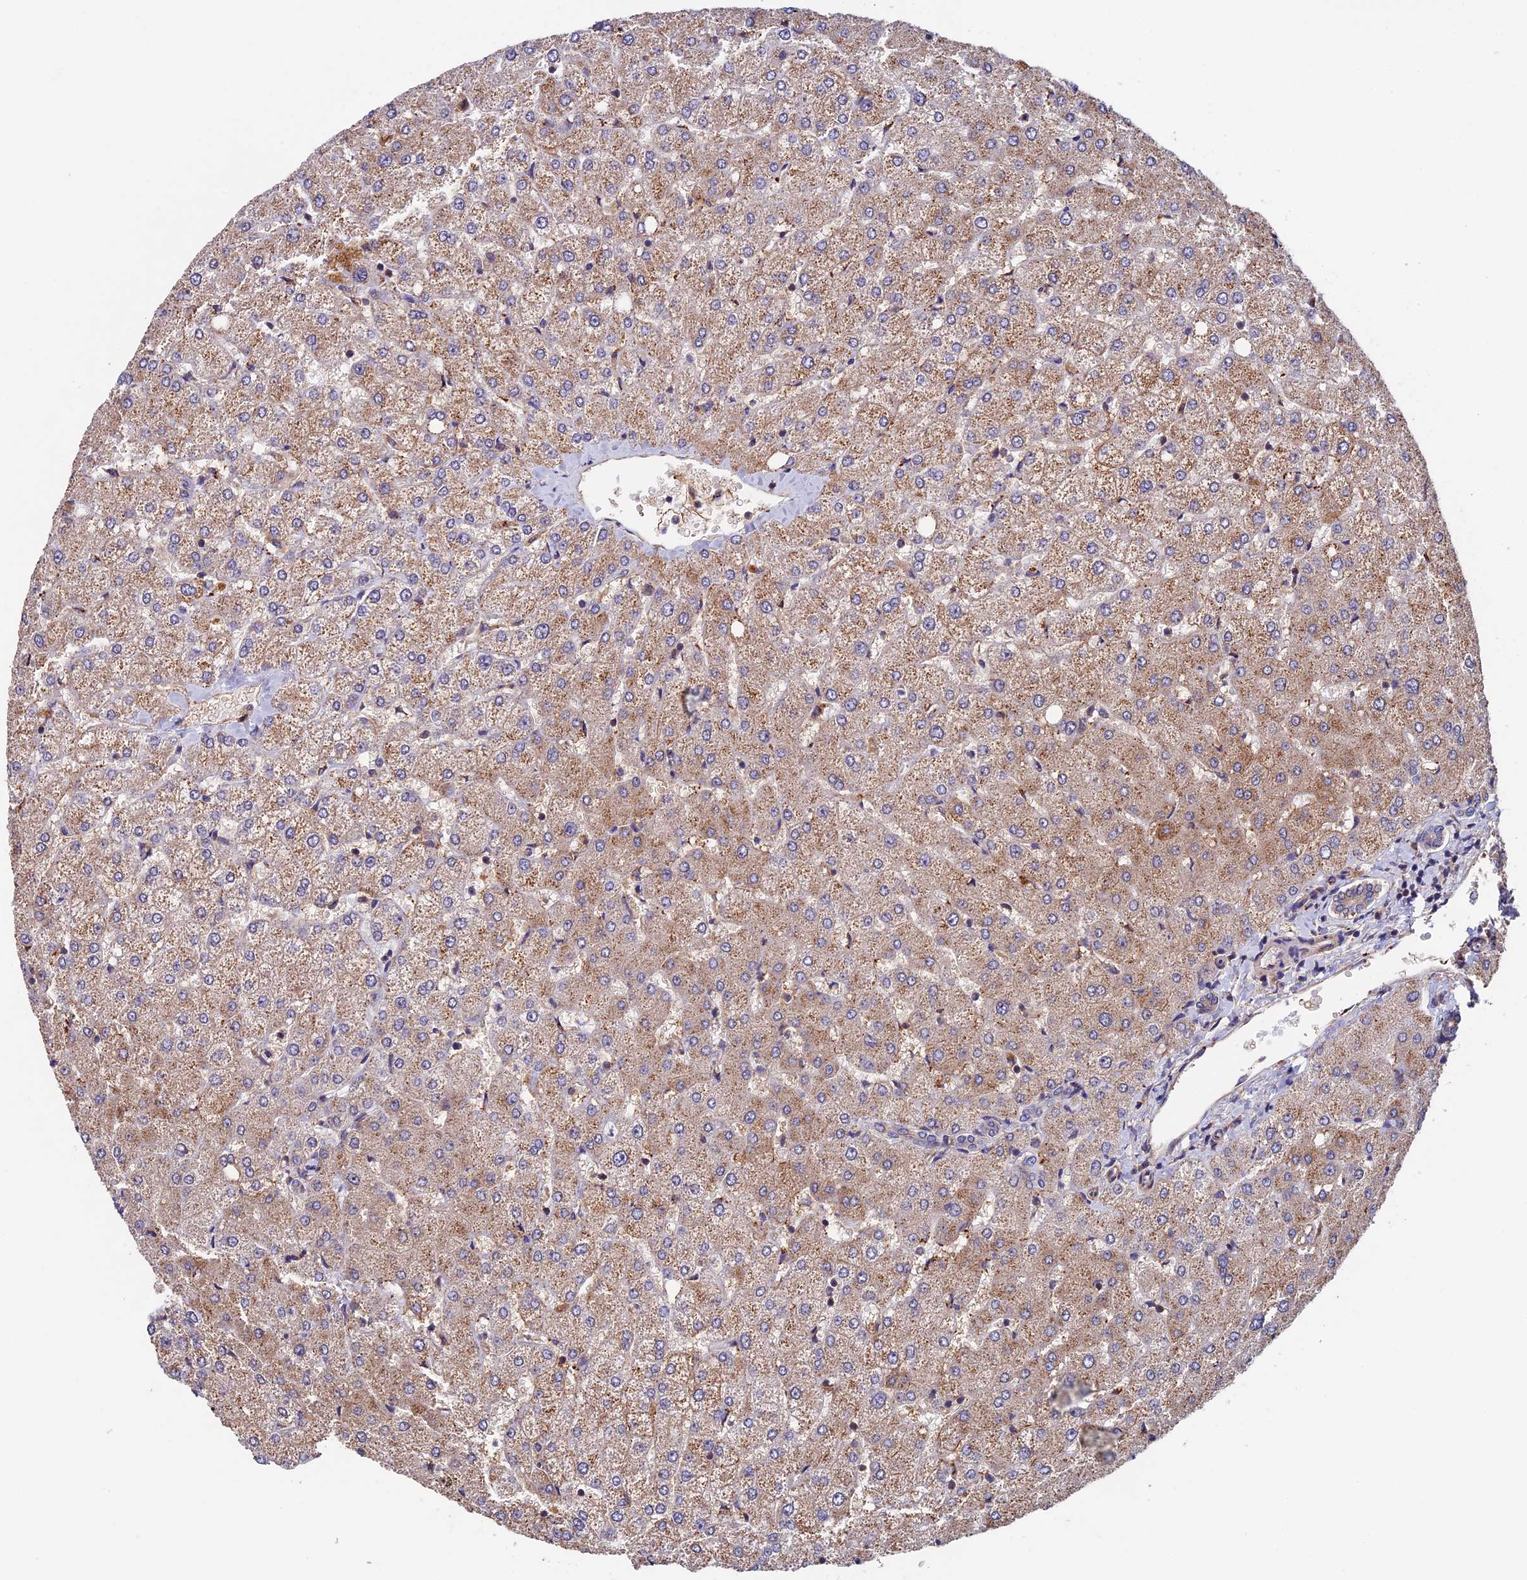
{"staining": {"intensity": "negative", "quantity": "none", "location": "none"}, "tissue": "liver", "cell_type": "Cholangiocytes", "image_type": "normal", "snomed": [{"axis": "morphology", "description": "Normal tissue, NOS"}, {"axis": "topography", "description": "Liver"}], "caption": "High power microscopy photomicrograph of an immunohistochemistry histopathology image of benign liver, revealing no significant staining in cholangiocytes.", "gene": "SLC9A5", "patient": {"sex": "female", "age": 54}}